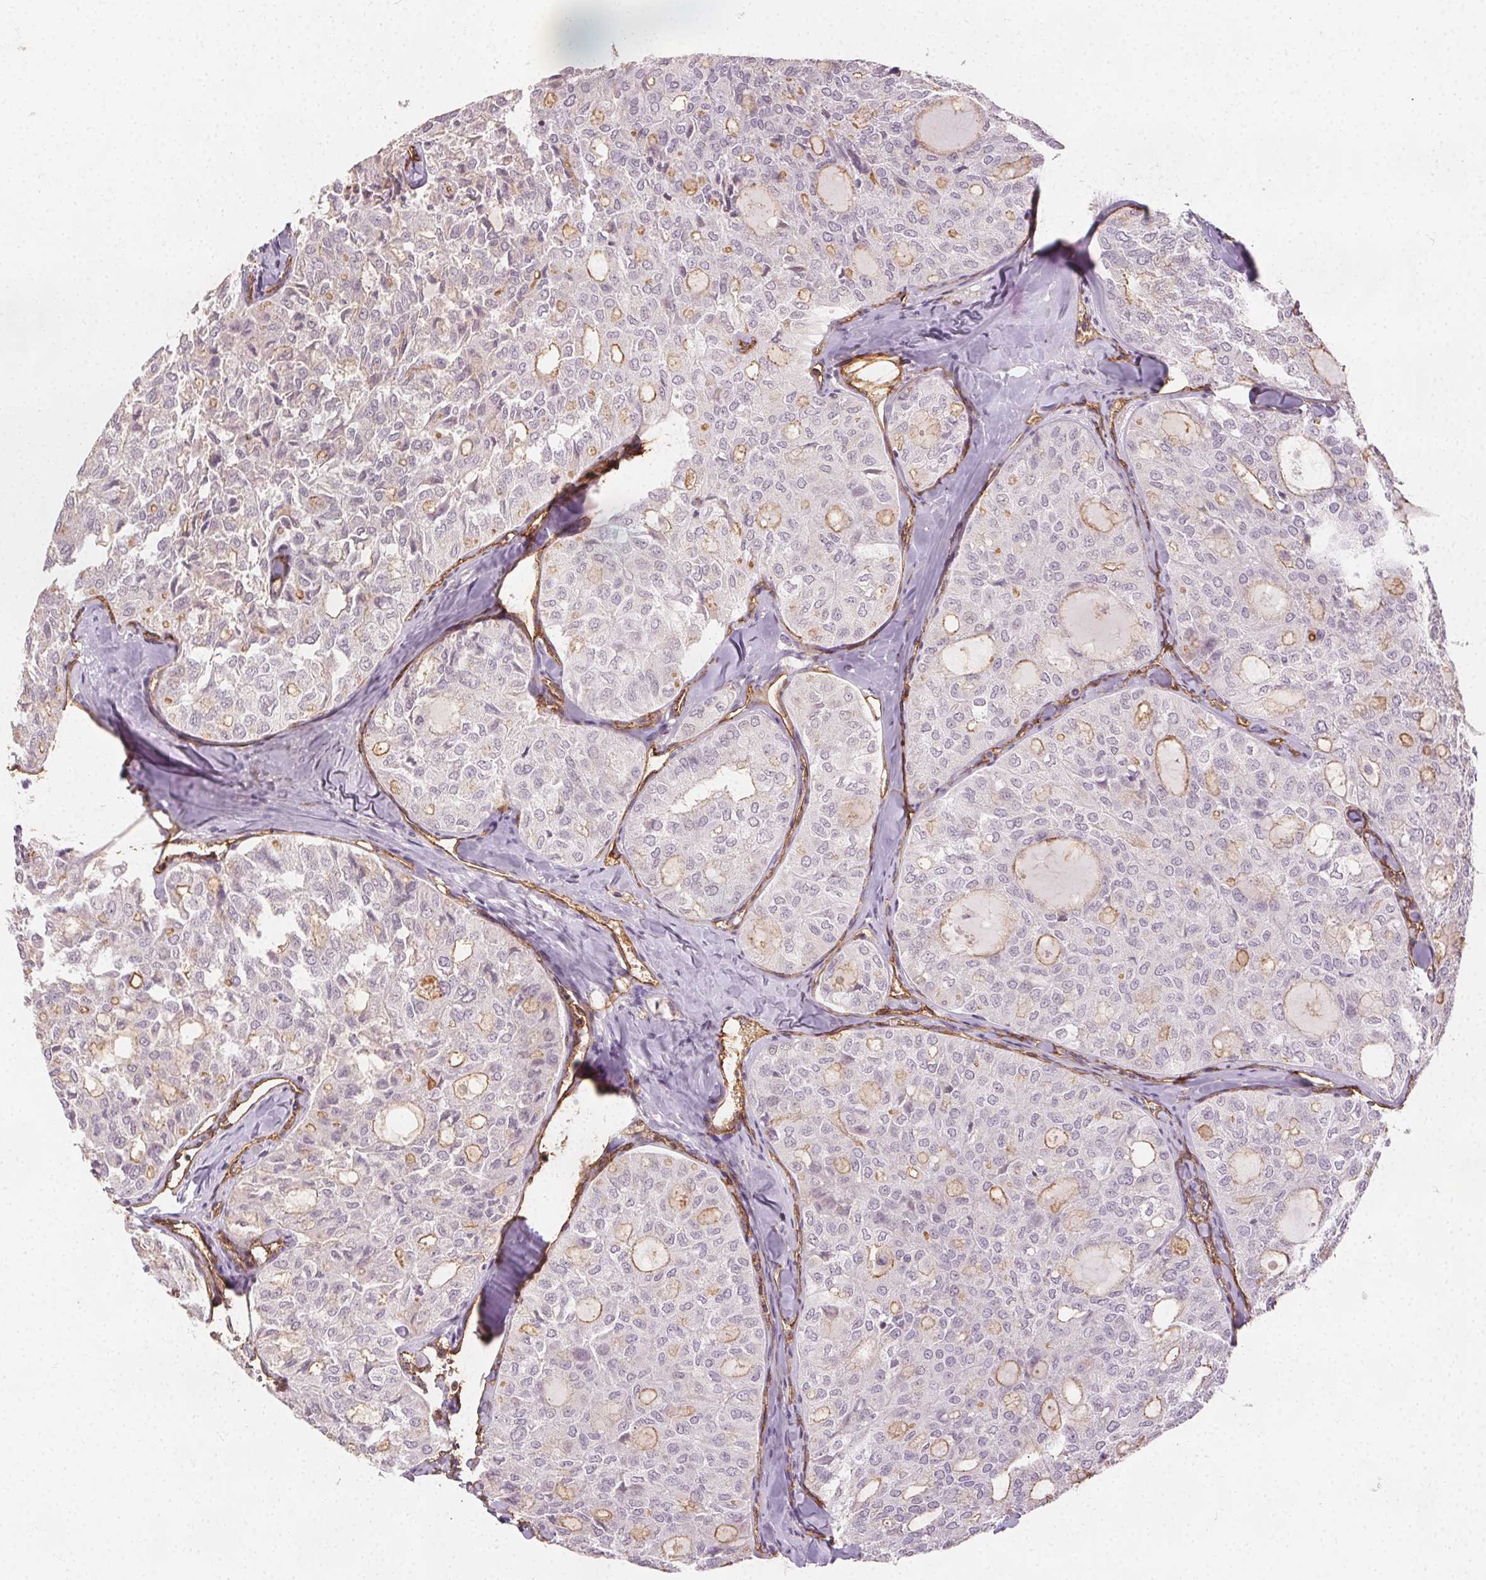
{"staining": {"intensity": "moderate", "quantity": "<25%", "location": "cytoplasmic/membranous"}, "tissue": "thyroid cancer", "cell_type": "Tumor cells", "image_type": "cancer", "snomed": [{"axis": "morphology", "description": "Follicular adenoma carcinoma, NOS"}, {"axis": "topography", "description": "Thyroid gland"}], "caption": "A high-resolution image shows immunohistochemistry staining of thyroid cancer (follicular adenoma carcinoma), which shows moderate cytoplasmic/membranous positivity in approximately <25% of tumor cells.", "gene": "PODXL", "patient": {"sex": "male", "age": 75}}